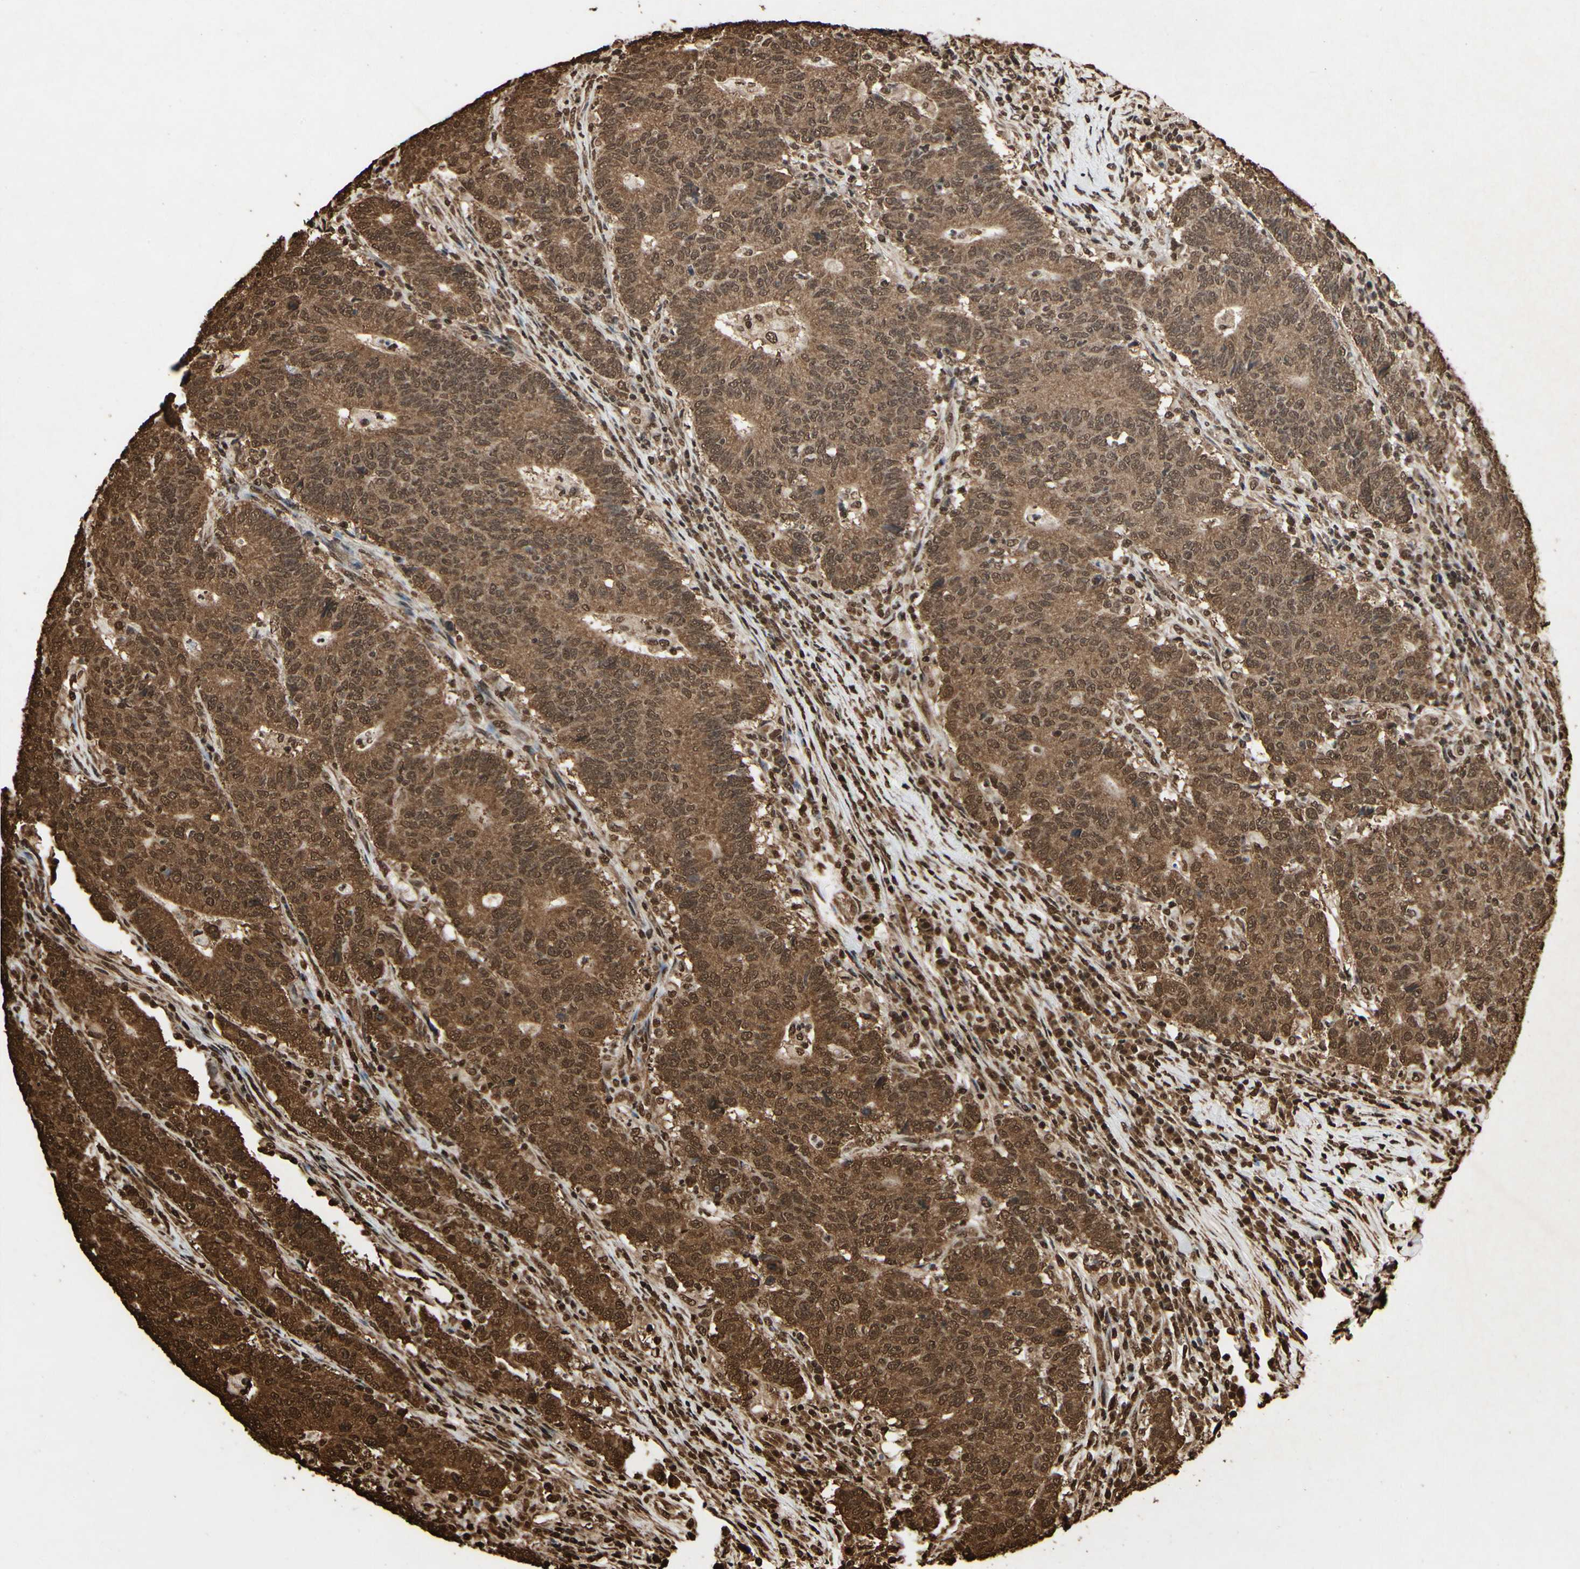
{"staining": {"intensity": "strong", "quantity": ">75%", "location": "cytoplasmic/membranous,nuclear"}, "tissue": "colorectal cancer", "cell_type": "Tumor cells", "image_type": "cancer", "snomed": [{"axis": "morphology", "description": "Normal tissue, NOS"}, {"axis": "morphology", "description": "Adenocarcinoma, NOS"}, {"axis": "topography", "description": "Colon"}], "caption": "Human colorectal cancer stained with a protein marker exhibits strong staining in tumor cells.", "gene": "HNRNPK", "patient": {"sex": "female", "age": 75}}